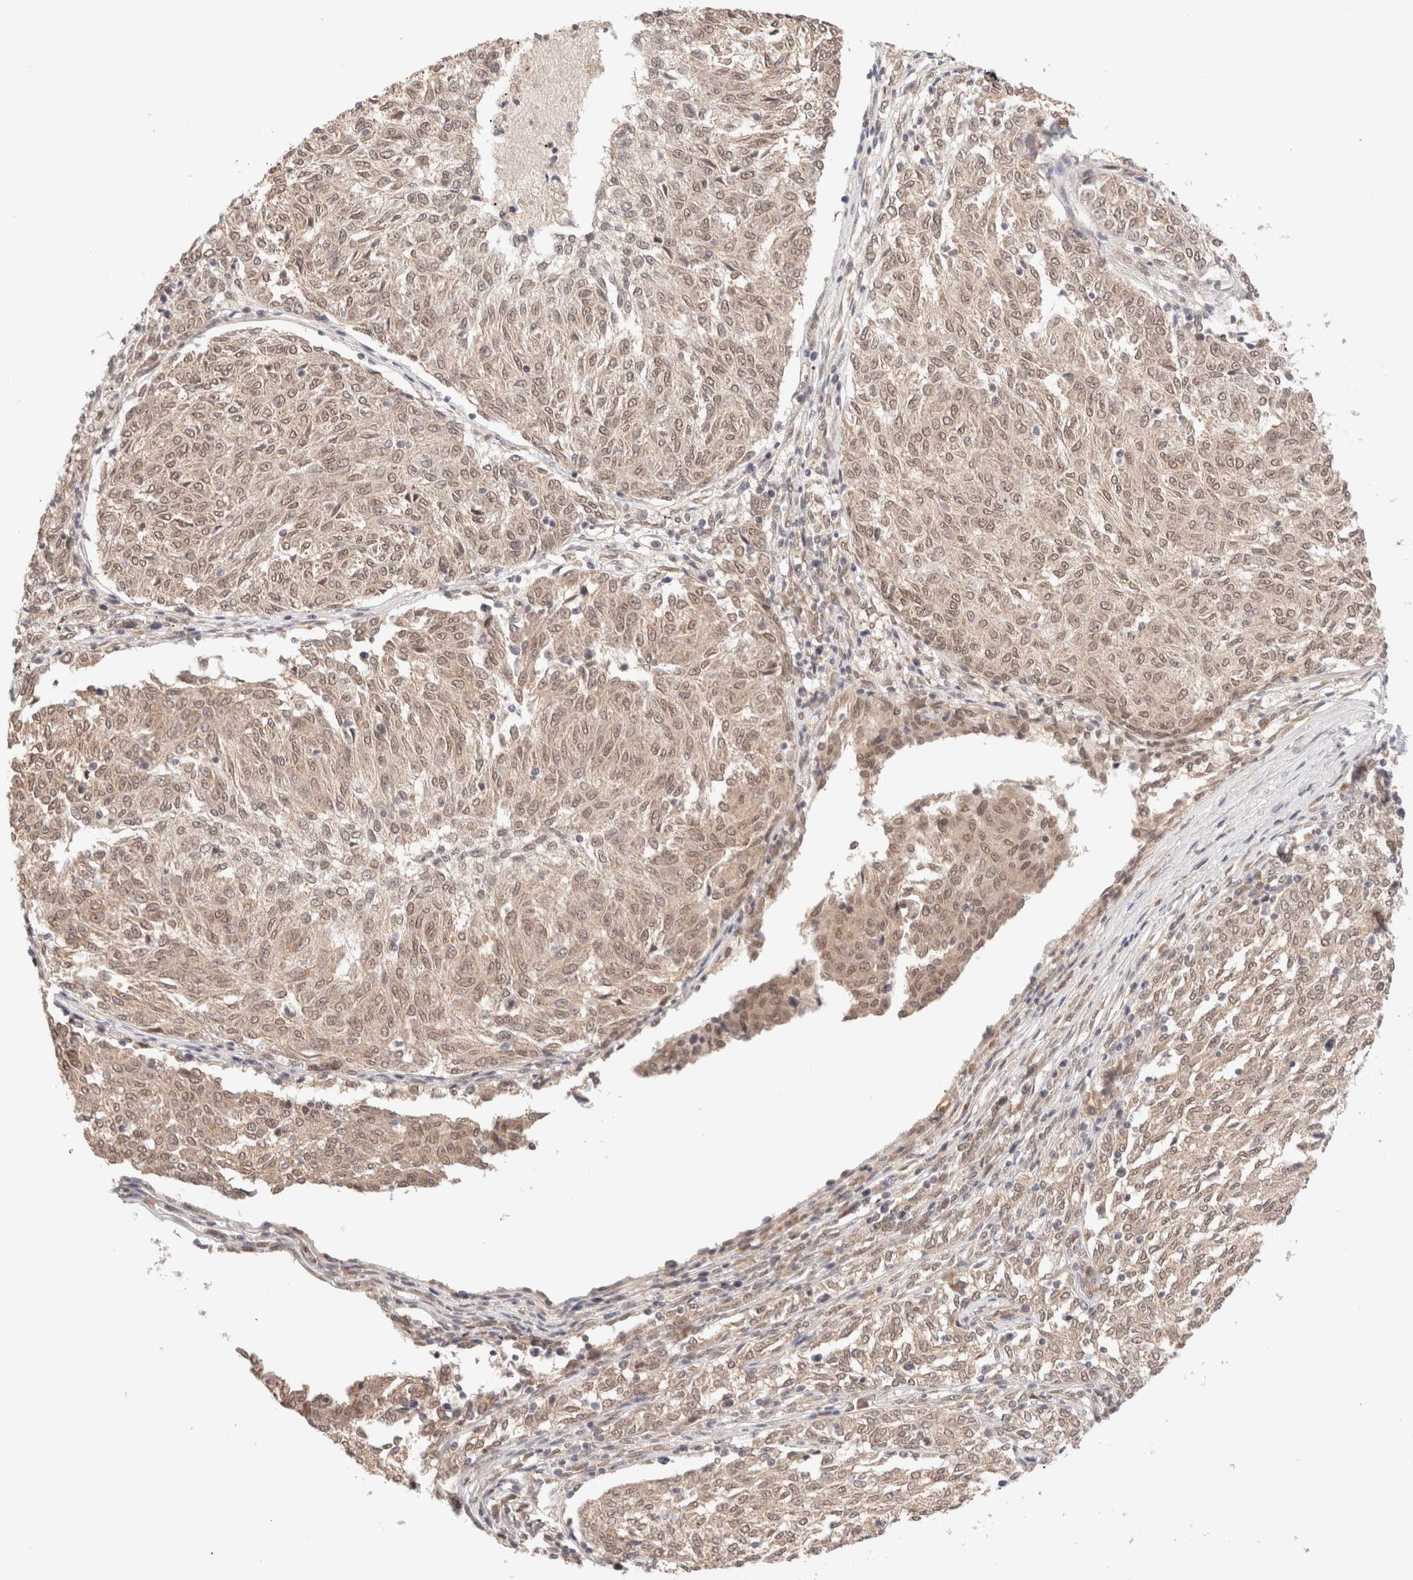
{"staining": {"intensity": "weak", "quantity": ">75%", "location": "cytoplasmic/membranous,nuclear"}, "tissue": "melanoma", "cell_type": "Tumor cells", "image_type": "cancer", "snomed": [{"axis": "morphology", "description": "Malignant melanoma, NOS"}, {"axis": "topography", "description": "Skin"}], "caption": "Immunohistochemistry (IHC) histopathology image of human melanoma stained for a protein (brown), which reveals low levels of weak cytoplasmic/membranous and nuclear positivity in about >75% of tumor cells.", "gene": "BRPF3", "patient": {"sex": "female", "age": 72}}